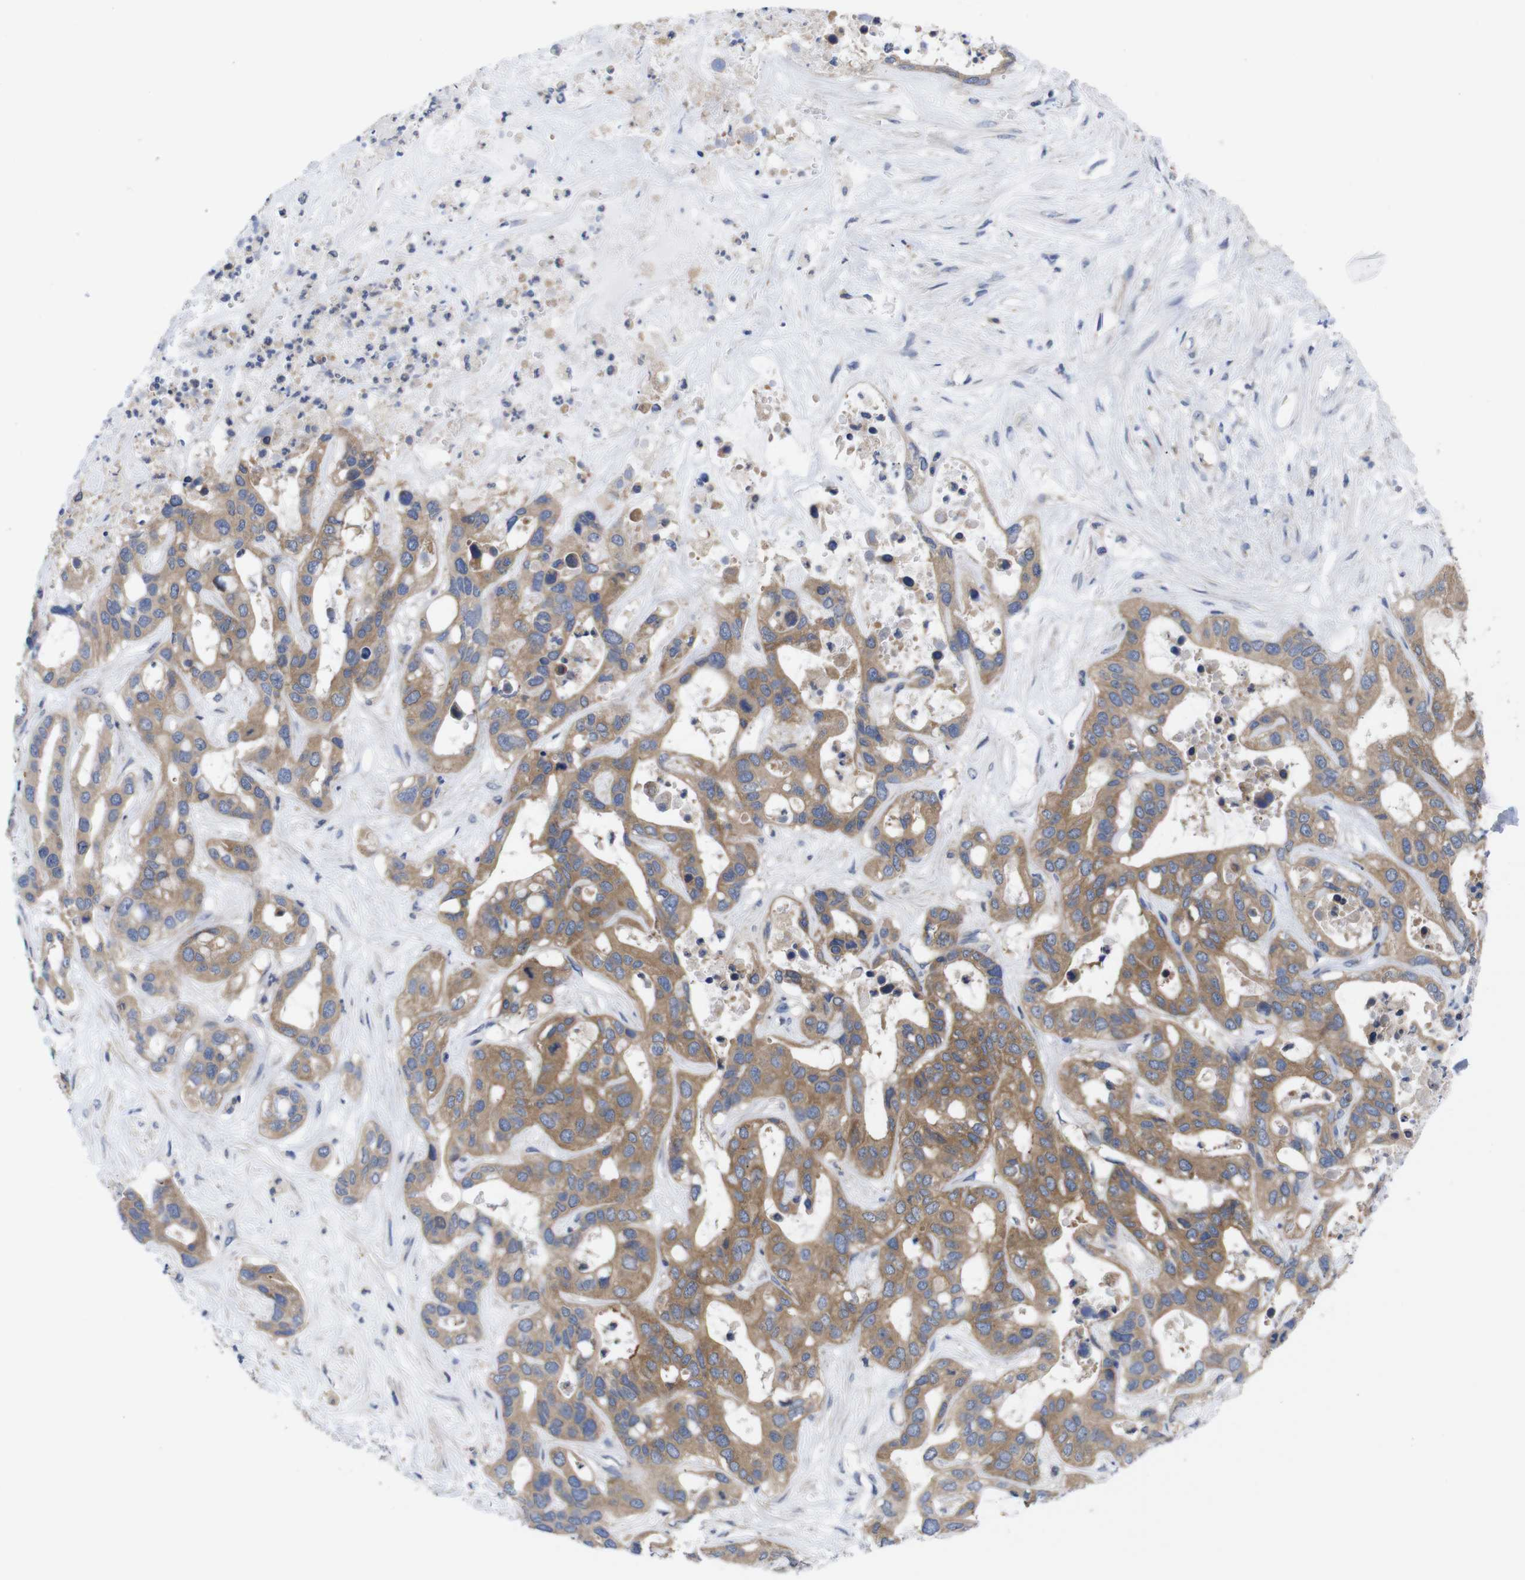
{"staining": {"intensity": "moderate", "quantity": ">75%", "location": "cytoplasmic/membranous"}, "tissue": "liver cancer", "cell_type": "Tumor cells", "image_type": "cancer", "snomed": [{"axis": "morphology", "description": "Cholangiocarcinoma"}, {"axis": "topography", "description": "Liver"}], "caption": "Human liver cholangiocarcinoma stained with a protein marker demonstrates moderate staining in tumor cells.", "gene": "USH1C", "patient": {"sex": "female", "age": 65}}